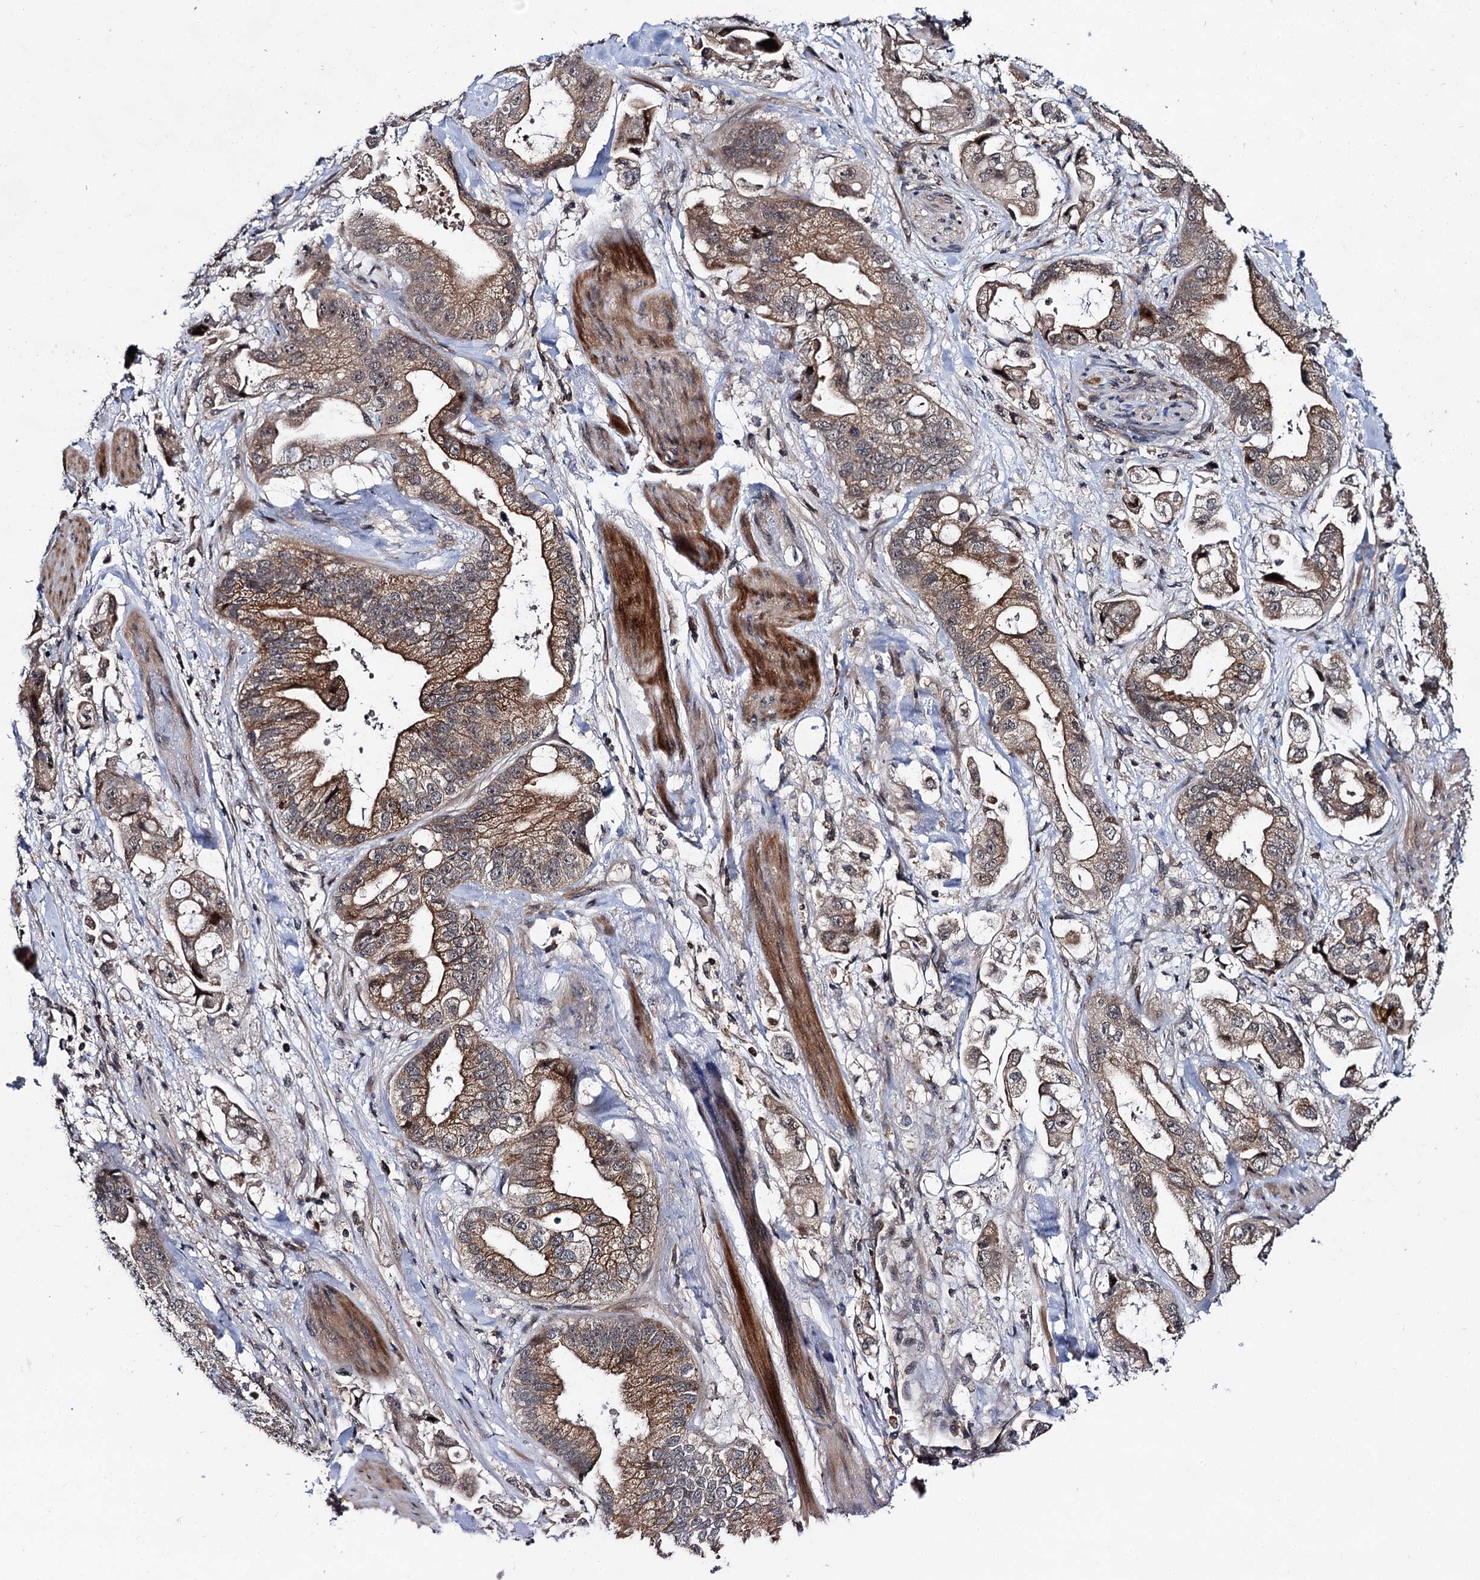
{"staining": {"intensity": "moderate", "quantity": ">75%", "location": "cytoplasmic/membranous"}, "tissue": "stomach cancer", "cell_type": "Tumor cells", "image_type": "cancer", "snomed": [{"axis": "morphology", "description": "Adenocarcinoma, NOS"}, {"axis": "topography", "description": "Stomach"}], "caption": "A brown stain shows moderate cytoplasmic/membranous positivity of a protein in stomach cancer tumor cells.", "gene": "ABLIM1", "patient": {"sex": "male", "age": 62}}